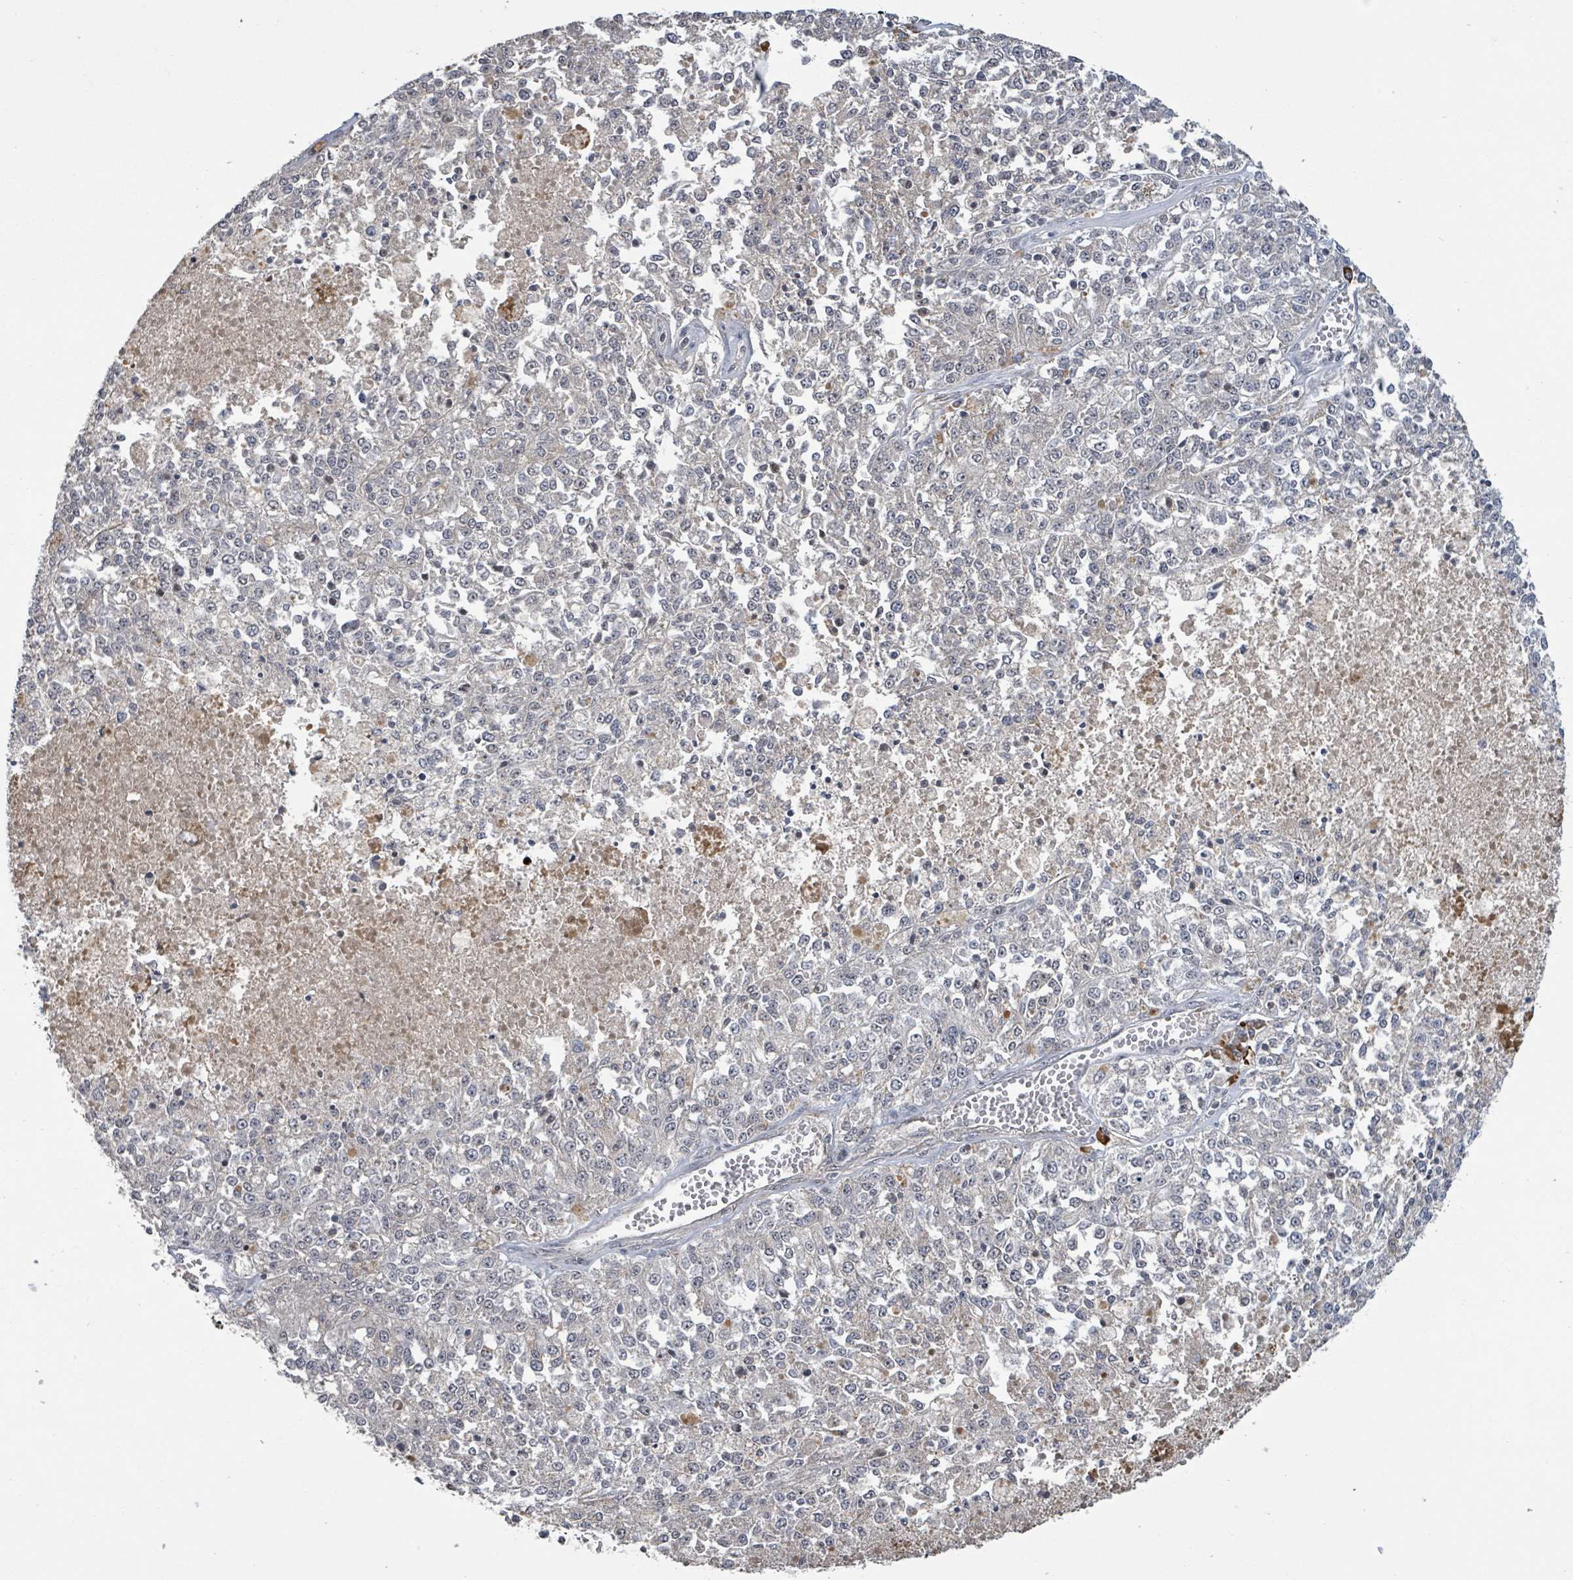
{"staining": {"intensity": "negative", "quantity": "none", "location": "none"}, "tissue": "melanoma", "cell_type": "Tumor cells", "image_type": "cancer", "snomed": [{"axis": "morphology", "description": "Malignant melanoma, NOS"}, {"axis": "topography", "description": "Skin"}], "caption": "Protein analysis of malignant melanoma shows no significant positivity in tumor cells.", "gene": "ZBTB14", "patient": {"sex": "female", "age": 64}}